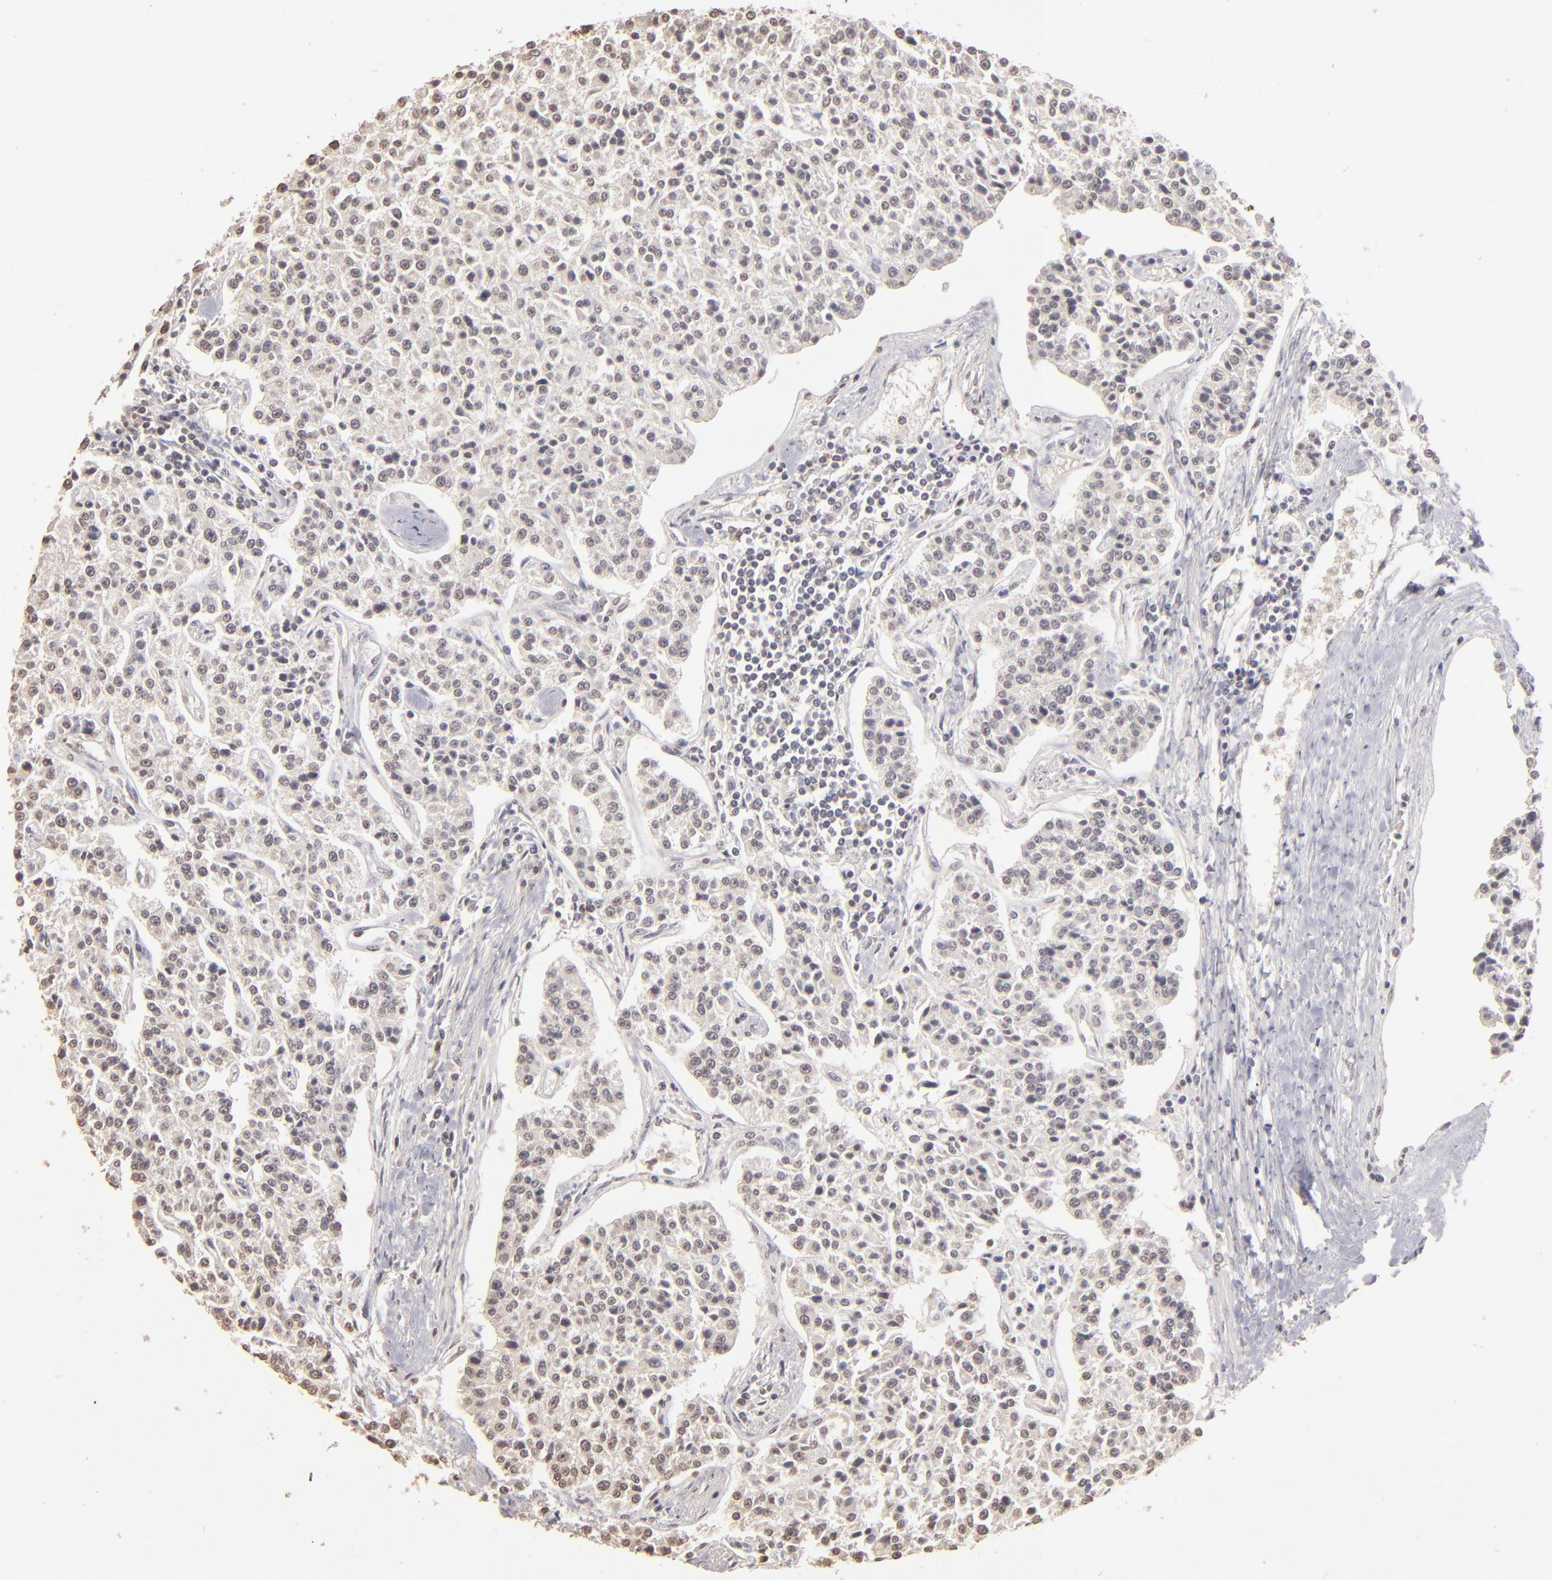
{"staining": {"intensity": "weak", "quantity": "25%-75%", "location": "cytoplasmic/membranous"}, "tissue": "carcinoid", "cell_type": "Tumor cells", "image_type": "cancer", "snomed": [{"axis": "morphology", "description": "Carcinoid, malignant, NOS"}, {"axis": "topography", "description": "Stomach"}], "caption": "An image of malignant carcinoid stained for a protein displays weak cytoplasmic/membranous brown staining in tumor cells.", "gene": "OPHN1", "patient": {"sex": "female", "age": 76}}